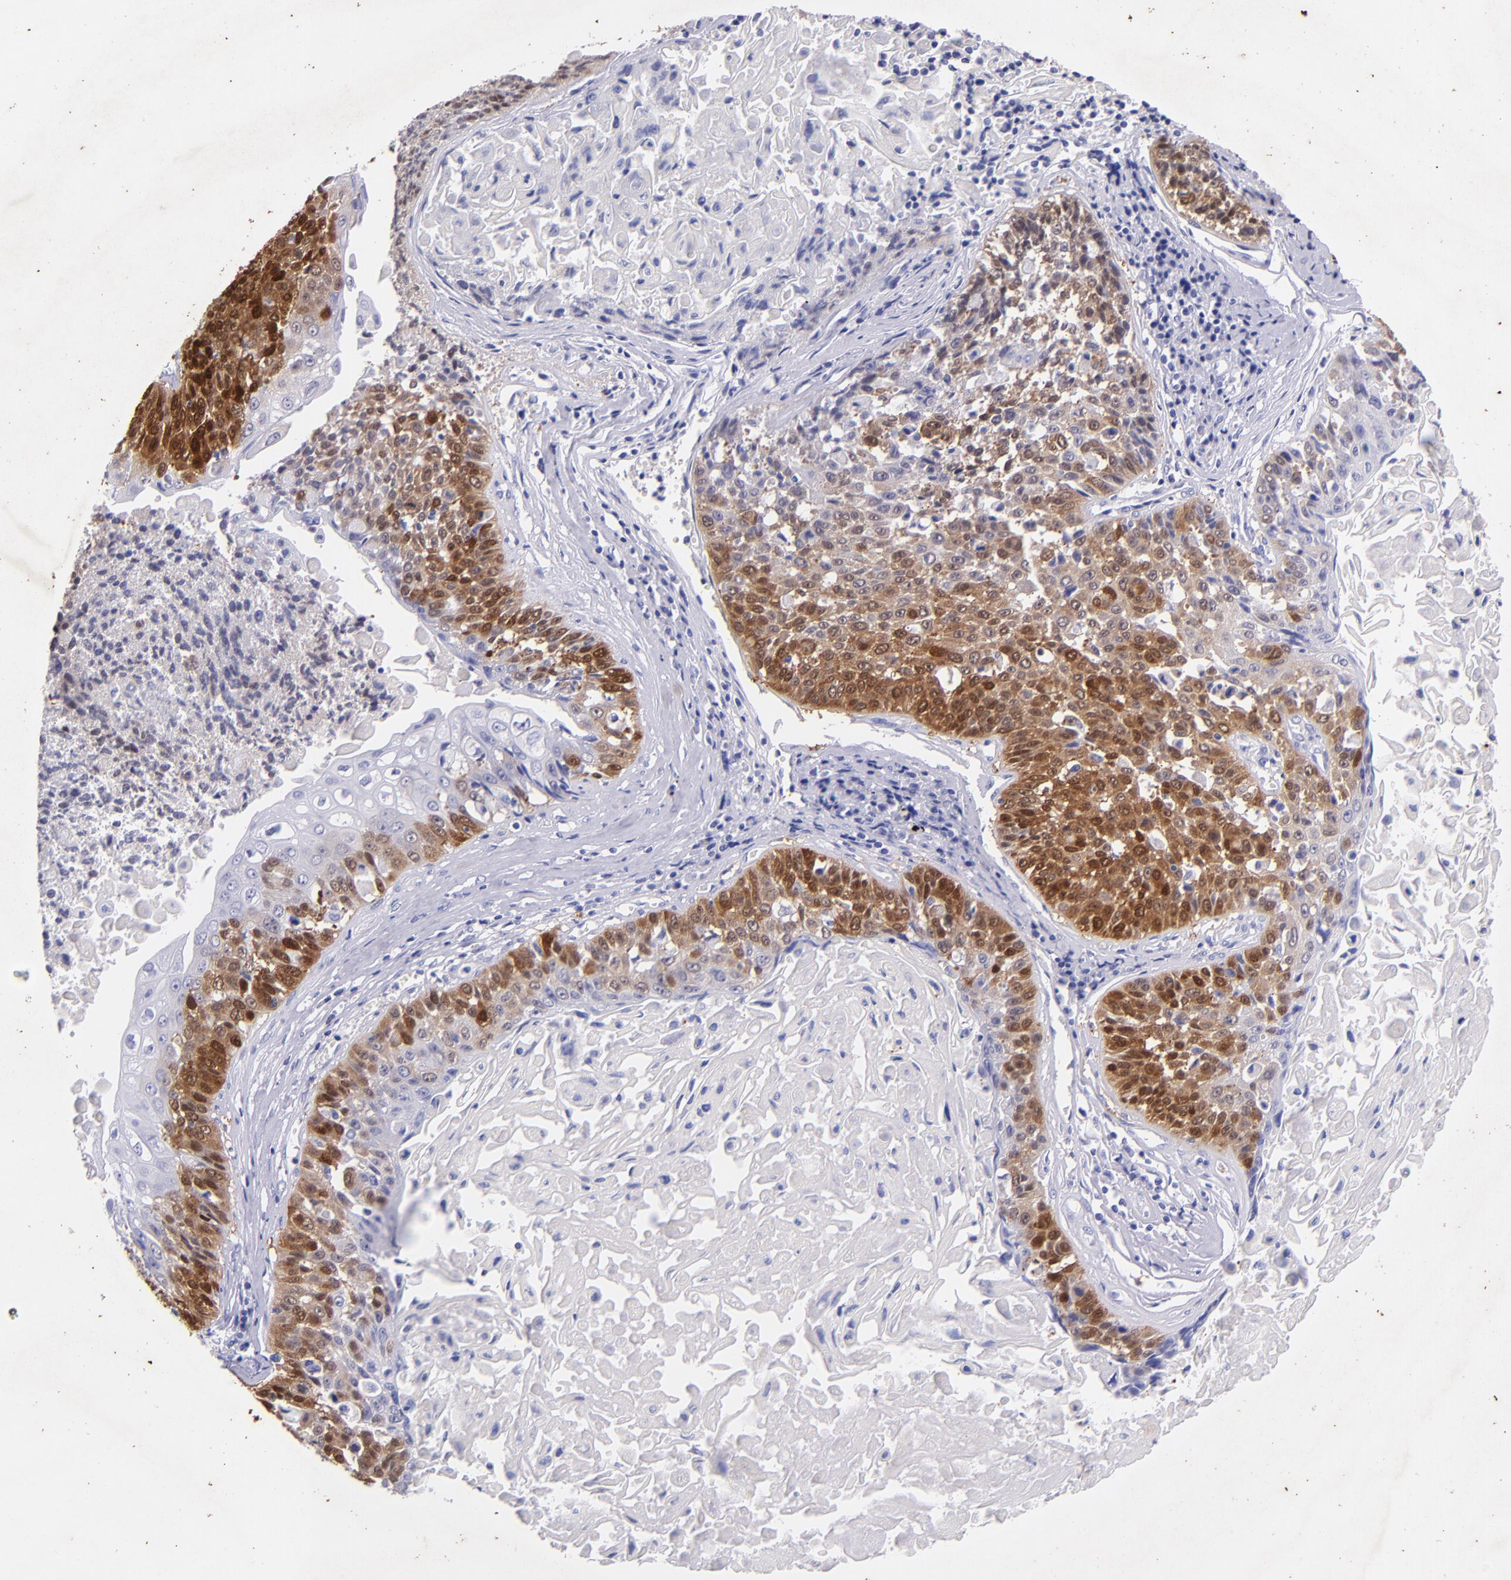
{"staining": {"intensity": "moderate", "quantity": "25%-75%", "location": "cytoplasmic/membranous,nuclear"}, "tissue": "lung cancer", "cell_type": "Tumor cells", "image_type": "cancer", "snomed": [{"axis": "morphology", "description": "Adenocarcinoma, NOS"}, {"axis": "topography", "description": "Lung"}], "caption": "Moderate cytoplasmic/membranous and nuclear protein expression is seen in approximately 25%-75% of tumor cells in lung cancer. The protein is stained brown, and the nuclei are stained in blue (DAB (3,3'-diaminobenzidine) IHC with brightfield microscopy, high magnification).", "gene": "UCHL1", "patient": {"sex": "male", "age": 60}}